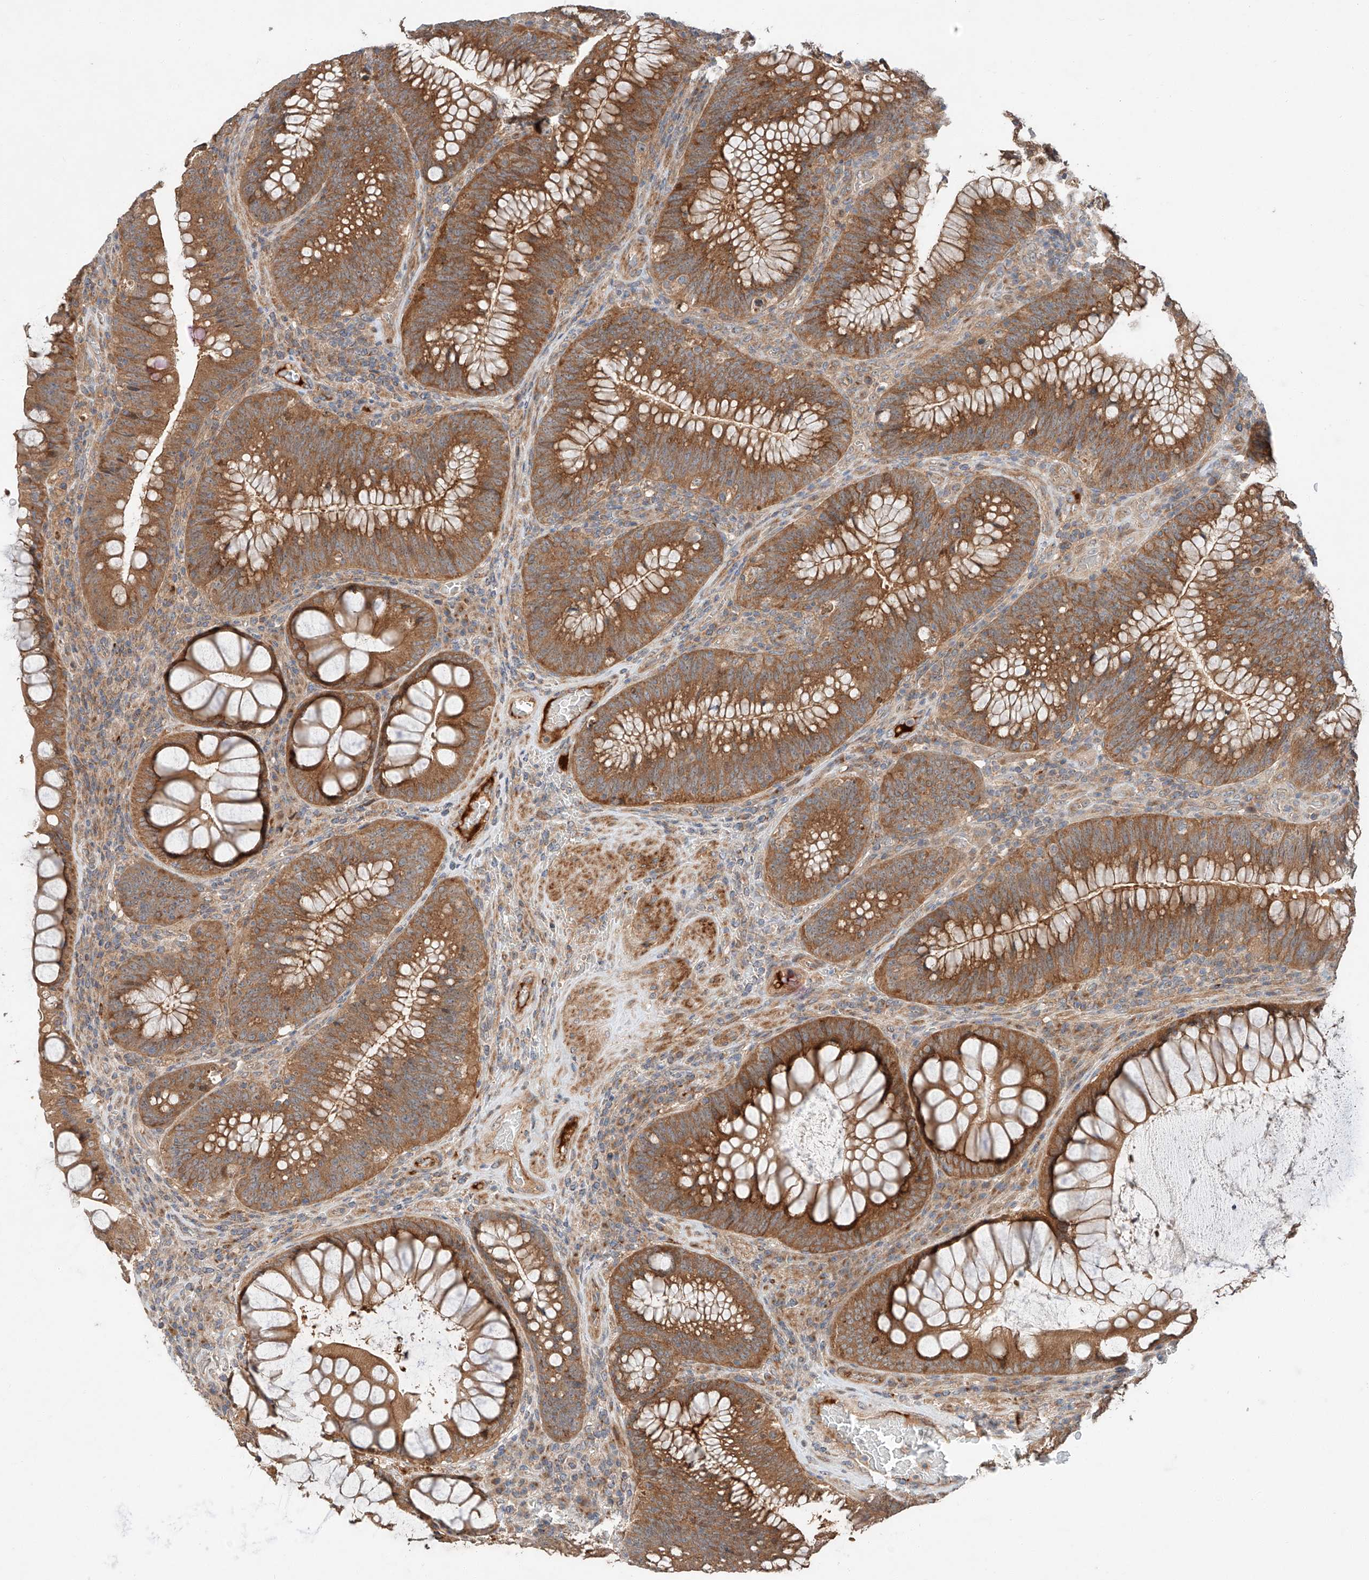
{"staining": {"intensity": "strong", "quantity": ">75%", "location": "cytoplasmic/membranous"}, "tissue": "colorectal cancer", "cell_type": "Tumor cells", "image_type": "cancer", "snomed": [{"axis": "morphology", "description": "Normal tissue, NOS"}, {"axis": "topography", "description": "Colon"}], "caption": "IHC staining of colorectal cancer, which reveals high levels of strong cytoplasmic/membranous expression in approximately >75% of tumor cells indicating strong cytoplasmic/membranous protein staining. The staining was performed using DAB (brown) for protein detection and nuclei were counterstained in hematoxylin (blue).", "gene": "XPNPEP1", "patient": {"sex": "female", "age": 82}}